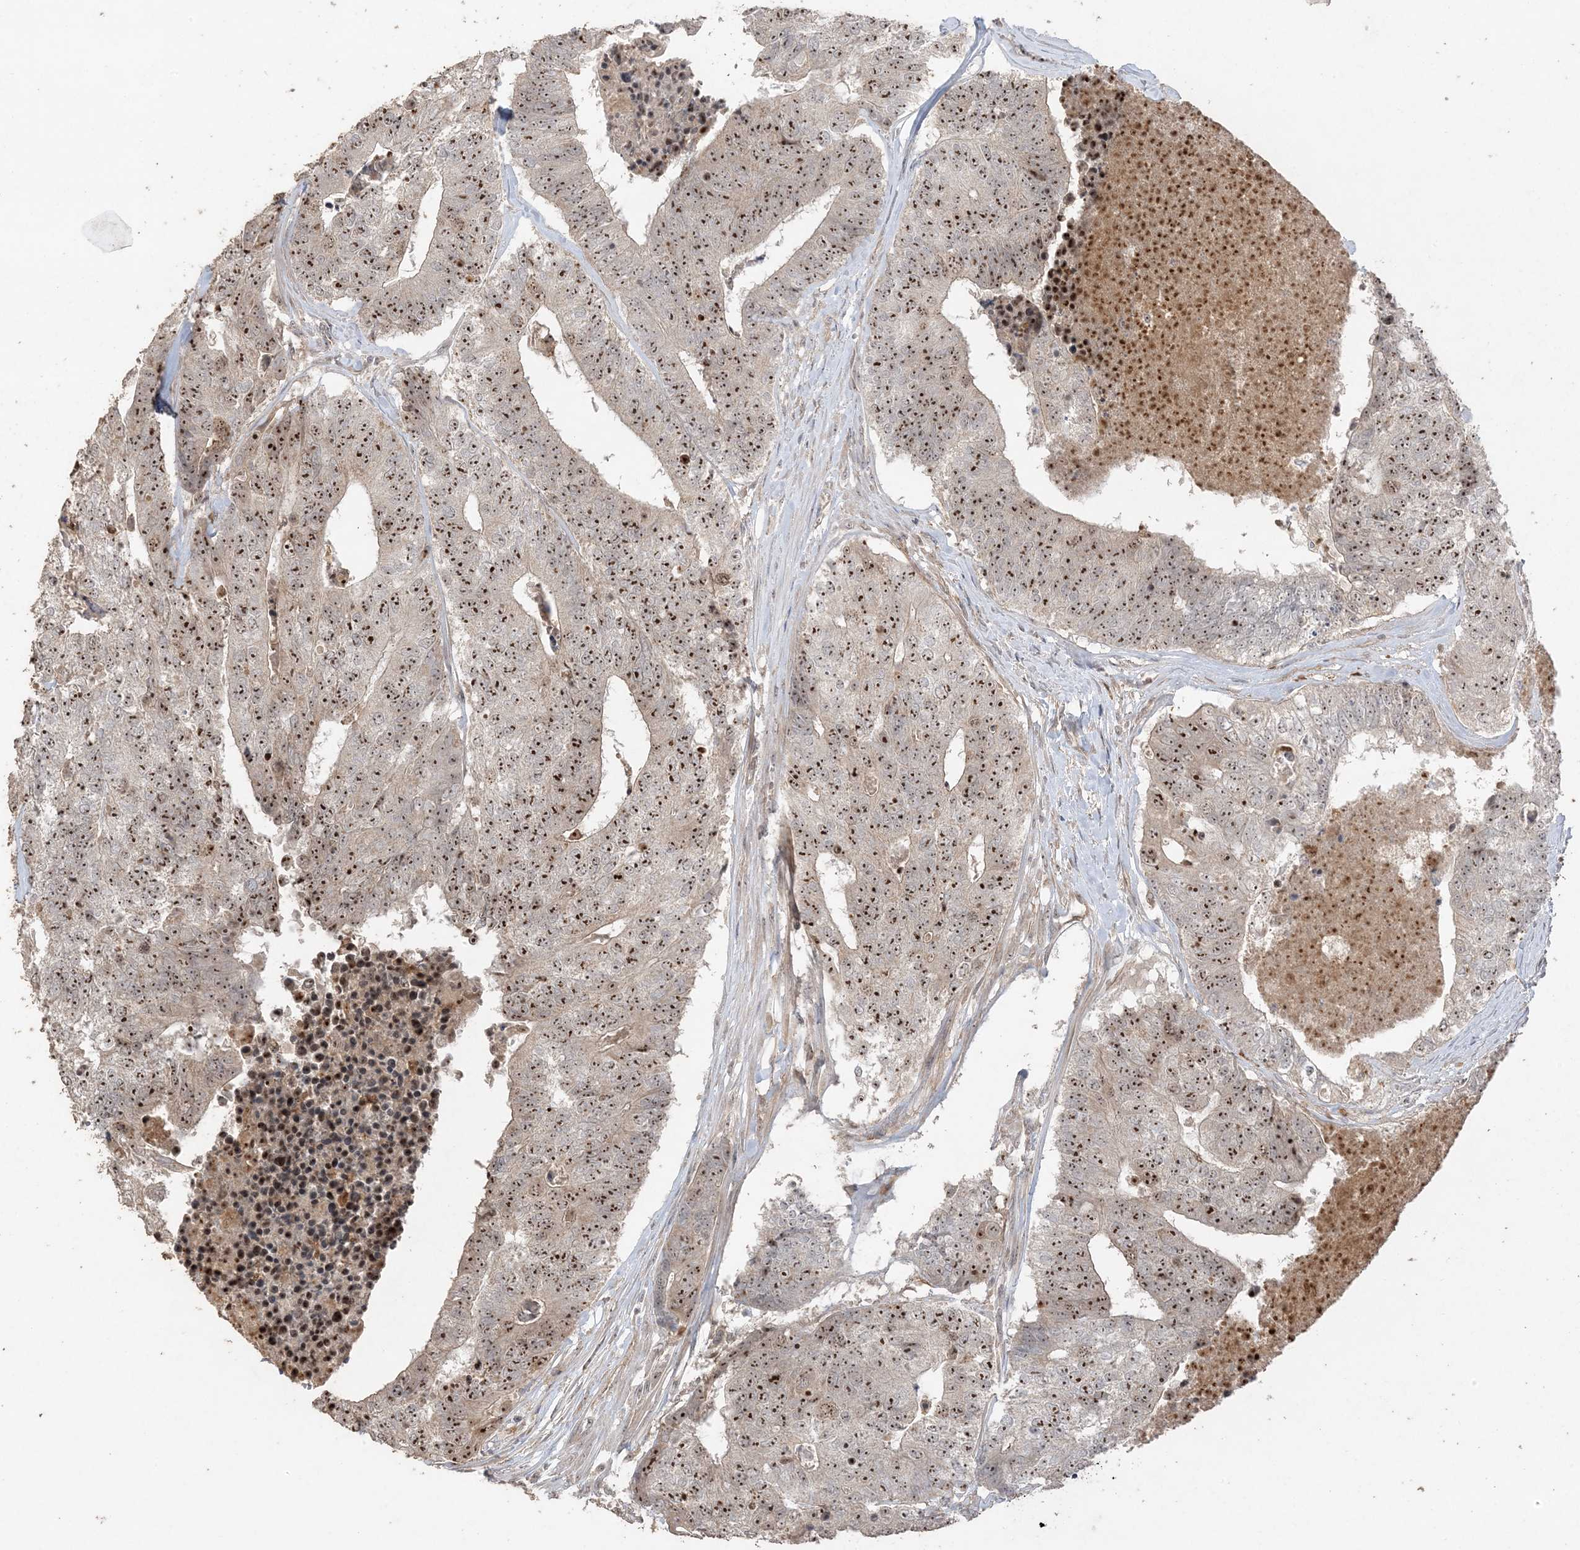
{"staining": {"intensity": "moderate", "quantity": ">75%", "location": "nuclear"}, "tissue": "colorectal cancer", "cell_type": "Tumor cells", "image_type": "cancer", "snomed": [{"axis": "morphology", "description": "Adenocarcinoma, NOS"}, {"axis": "topography", "description": "Colon"}], "caption": "Immunohistochemistry (IHC) histopathology image of neoplastic tissue: colorectal cancer (adenocarcinoma) stained using immunohistochemistry (IHC) exhibits medium levels of moderate protein expression localized specifically in the nuclear of tumor cells, appearing as a nuclear brown color.", "gene": "DDX18", "patient": {"sex": "female", "age": 67}}